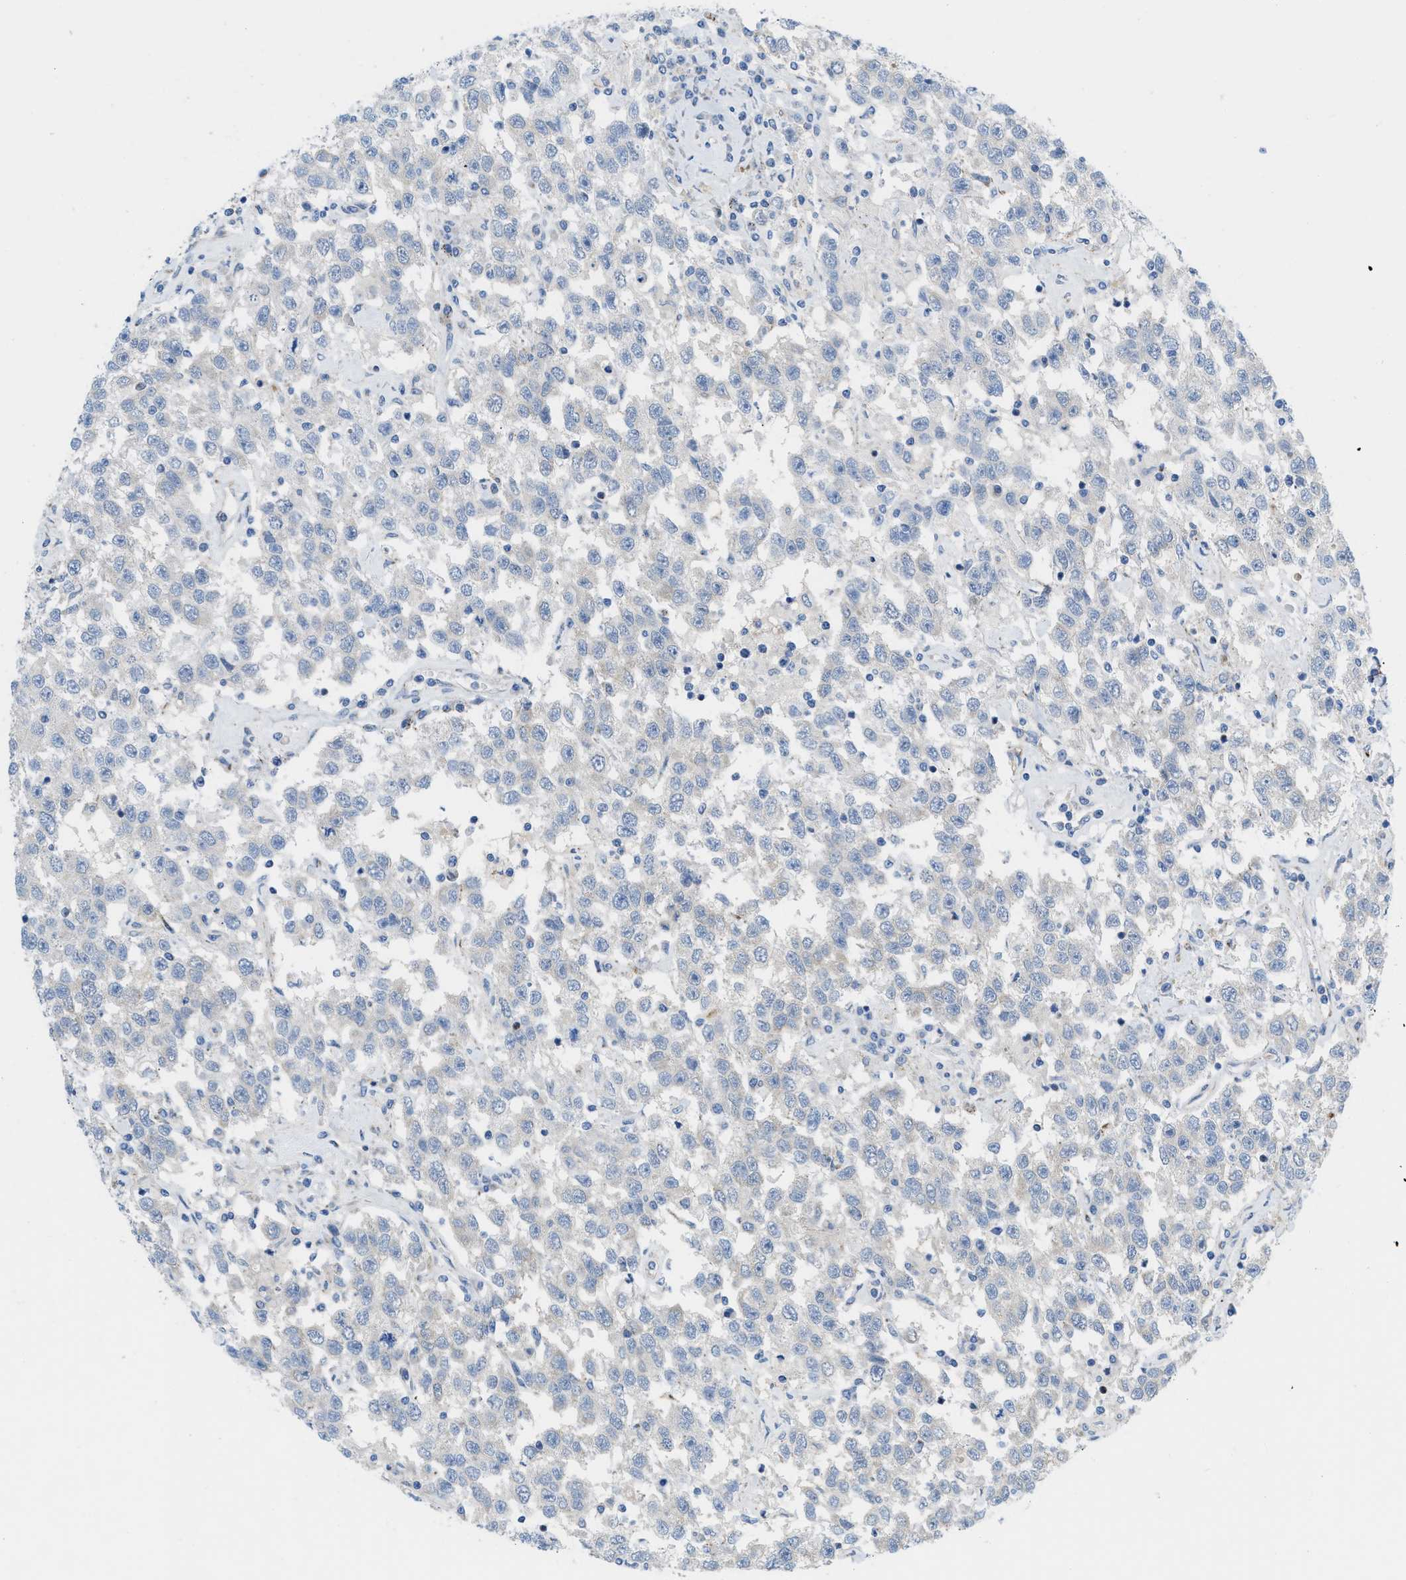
{"staining": {"intensity": "negative", "quantity": "none", "location": "none"}, "tissue": "testis cancer", "cell_type": "Tumor cells", "image_type": "cancer", "snomed": [{"axis": "morphology", "description": "Seminoma, NOS"}, {"axis": "topography", "description": "Testis"}], "caption": "An immunohistochemistry (IHC) image of testis cancer (seminoma) is shown. There is no staining in tumor cells of testis cancer (seminoma). The staining was performed using DAB to visualize the protein expression in brown, while the nuclei were stained in blue with hematoxylin (Magnification: 20x).", "gene": "RBBP9", "patient": {"sex": "male", "age": 41}}